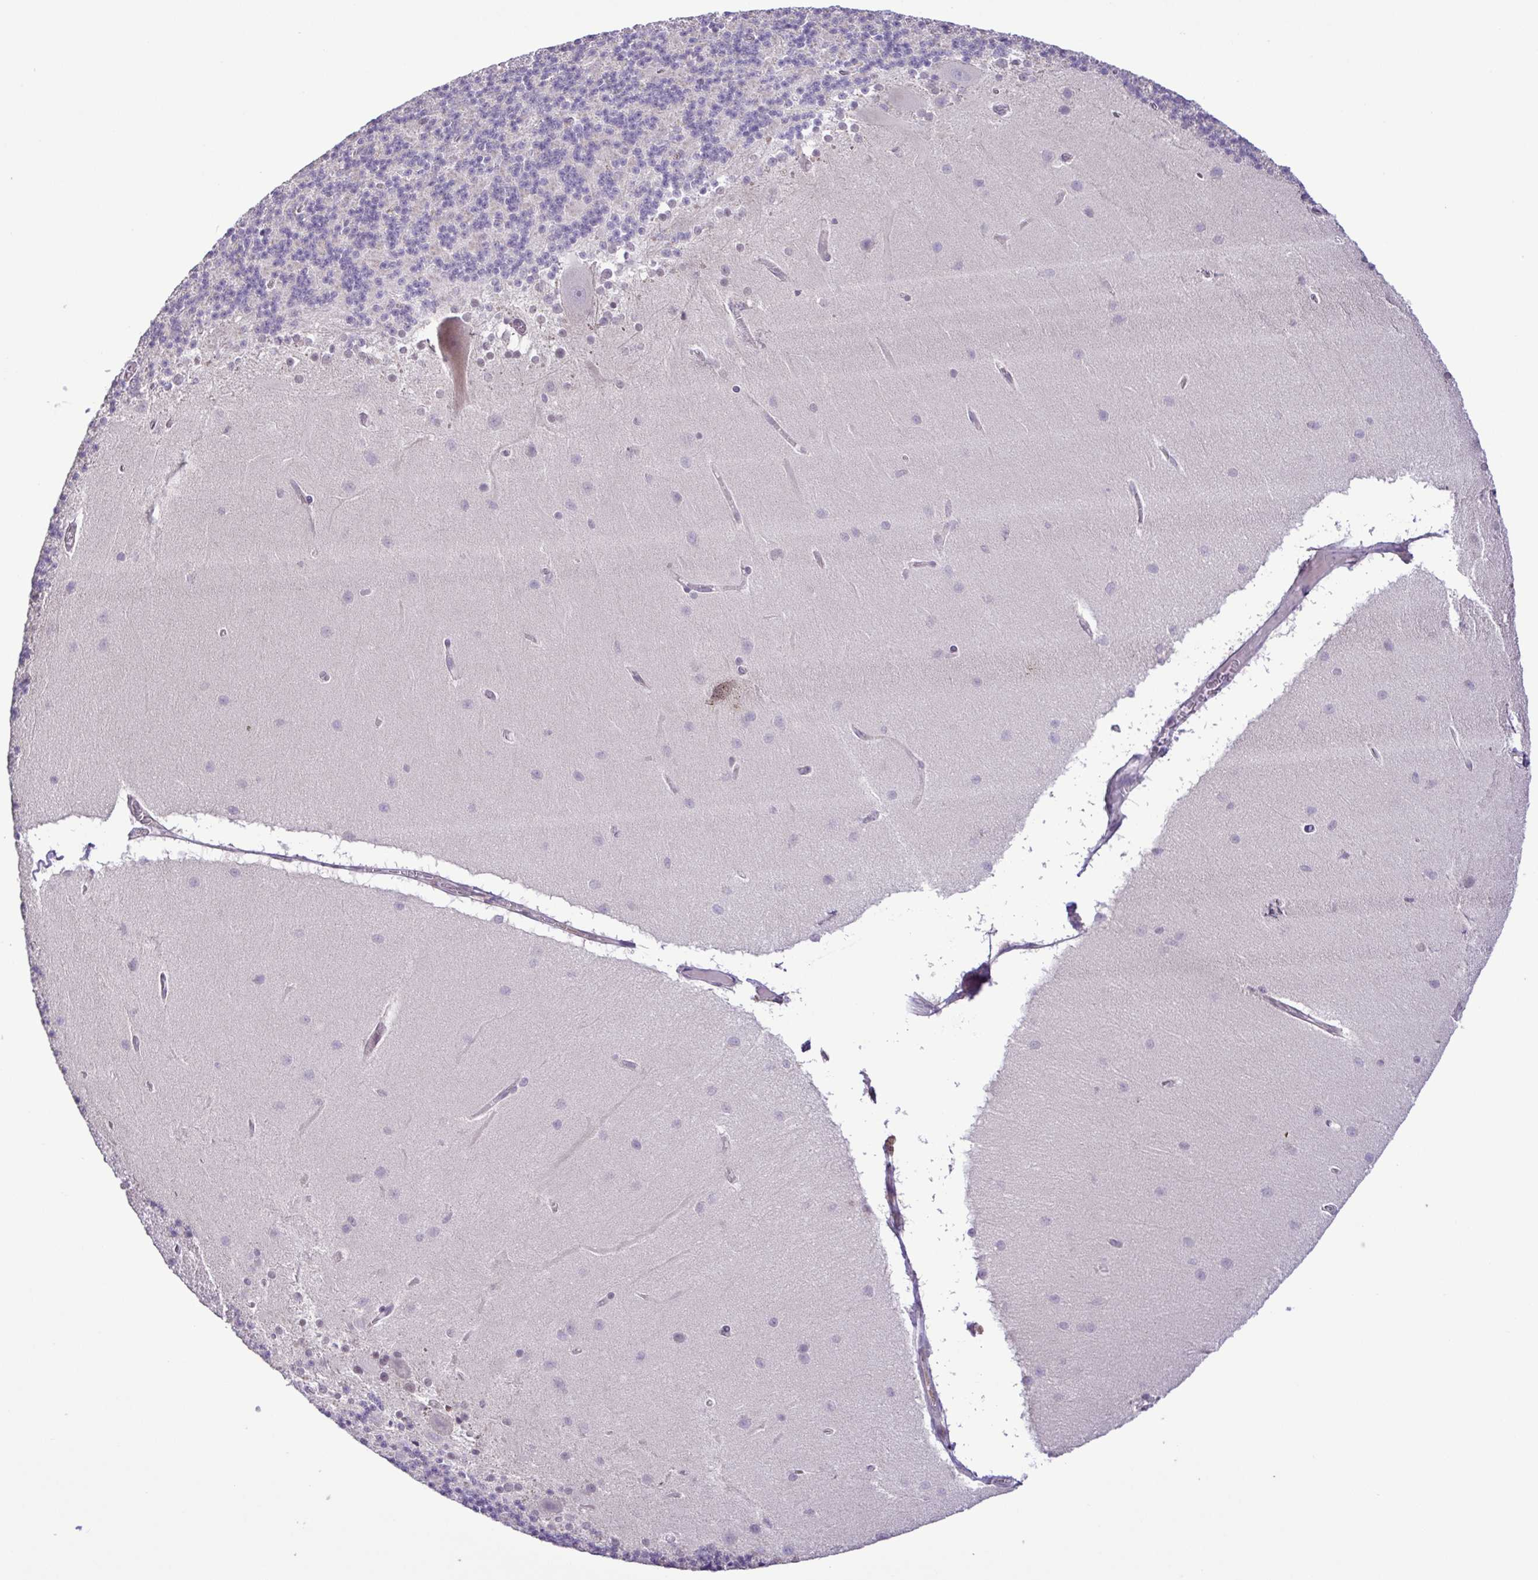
{"staining": {"intensity": "negative", "quantity": "none", "location": "none"}, "tissue": "cerebellum", "cell_type": "Cells in granular layer", "image_type": "normal", "snomed": [{"axis": "morphology", "description": "Normal tissue, NOS"}, {"axis": "topography", "description": "Cerebellum"}], "caption": "A photomicrograph of cerebellum stained for a protein shows no brown staining in cells in granular layer.", "gene": "IL1RN", "patient": {"sex": "female", "age": 54}}